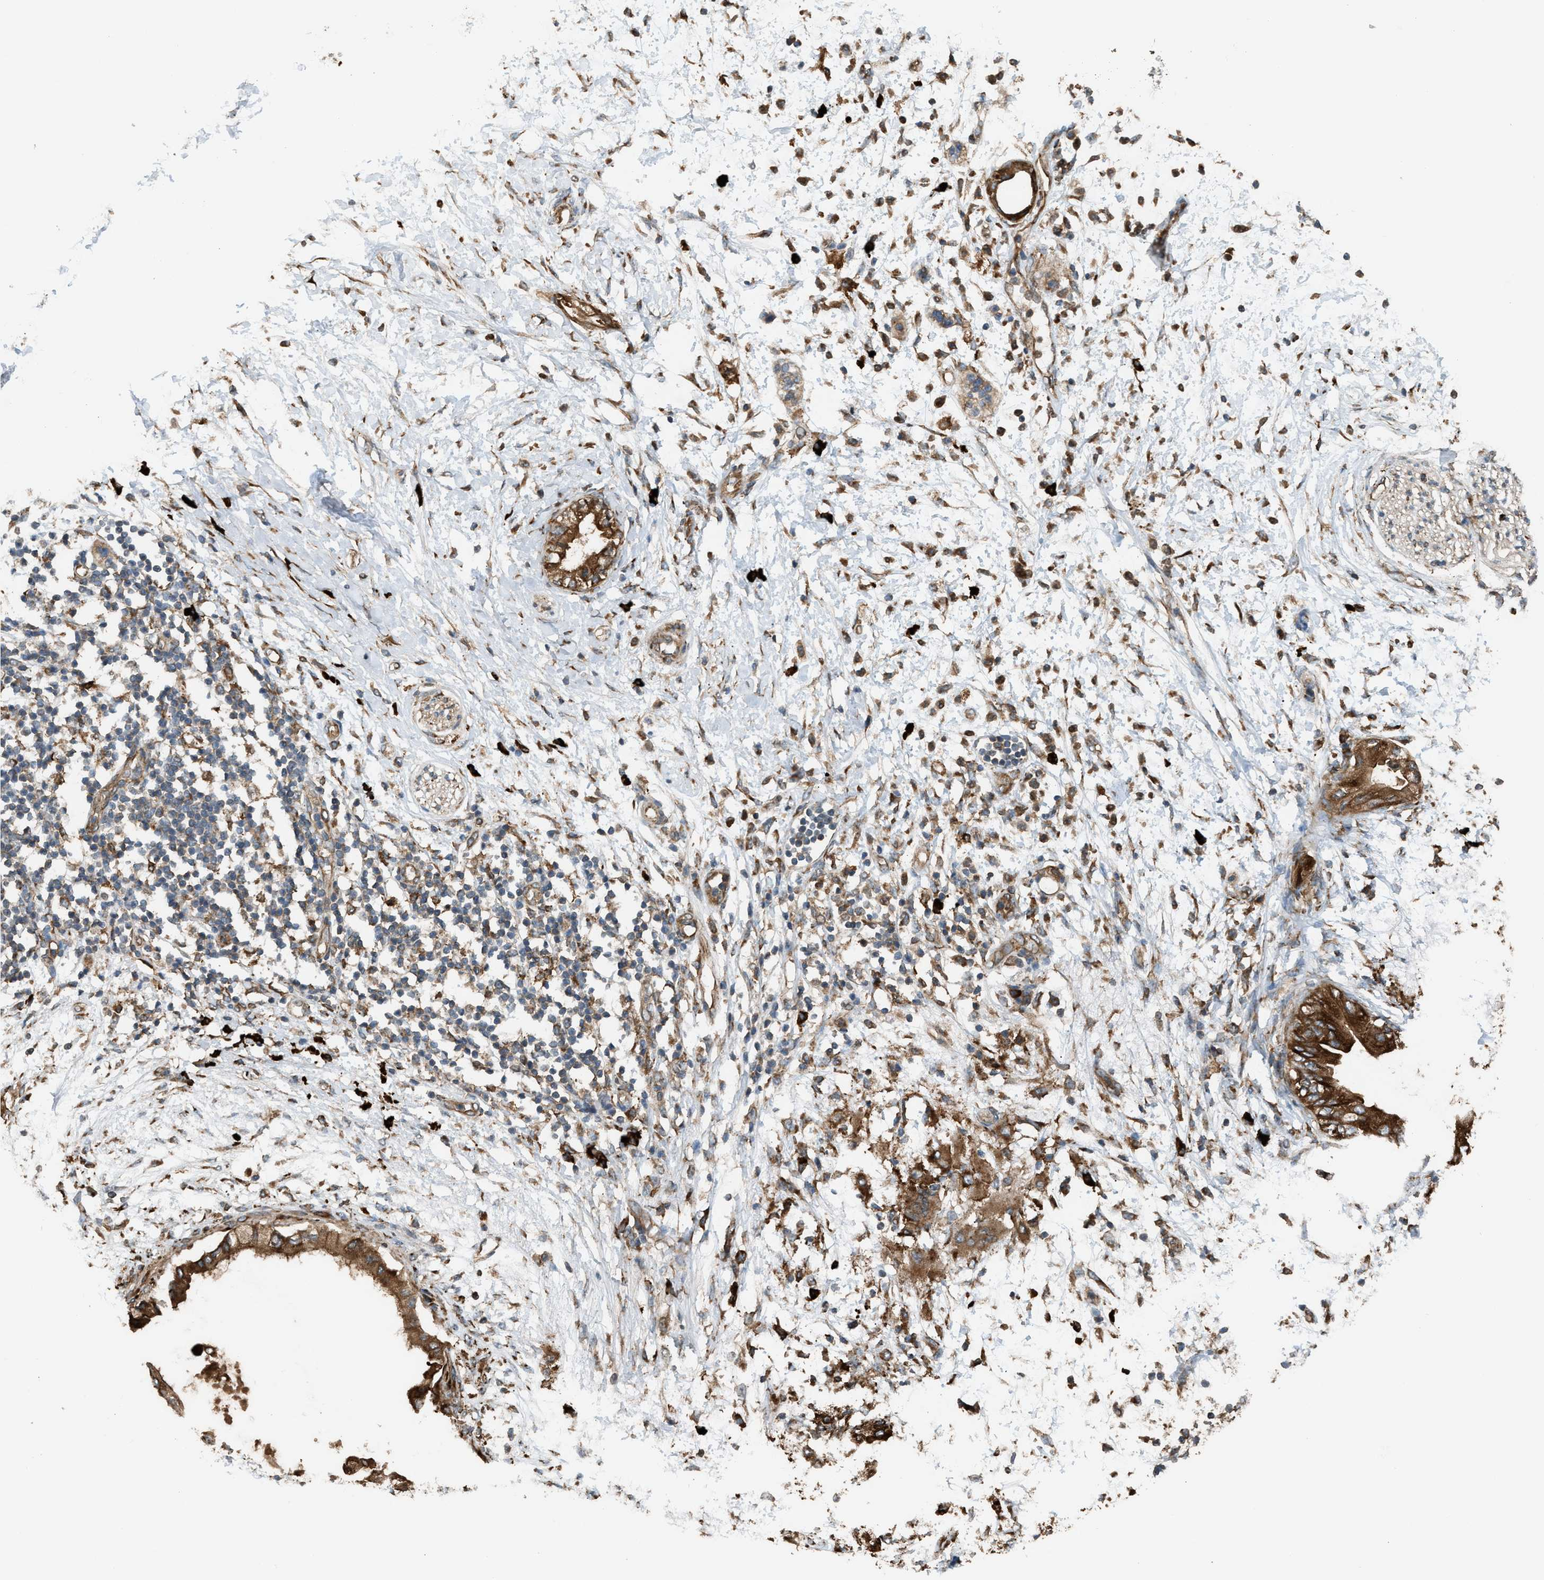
{"staining": {"intensity": "moderate", "quantity": ">75%", "location": "cytoplasmic/membranous"}, "tissue": "adipose tissue", "cell_type": "Adipocytes", "image_type": "normal", "snomed": [{"axis": "morphology", "description": "Normal tissue, NOS"}, {"axis": "morphology", "description": "Adenocarcinoma, NOS"}, {"axis": "topography", "description": "Duodenum"}, {"axis": "topography", "description": "Peripheral nerve tissue"}], "caption": "Unremarkable adipose tissue was stained to show a protein in brown. There is medium levels of moderate cytoplasmic/membranous expression in approximately >75% of adipocytes.", "gene": "BAIAP2L1", "patient": {"sex": "female", "age": 60}}